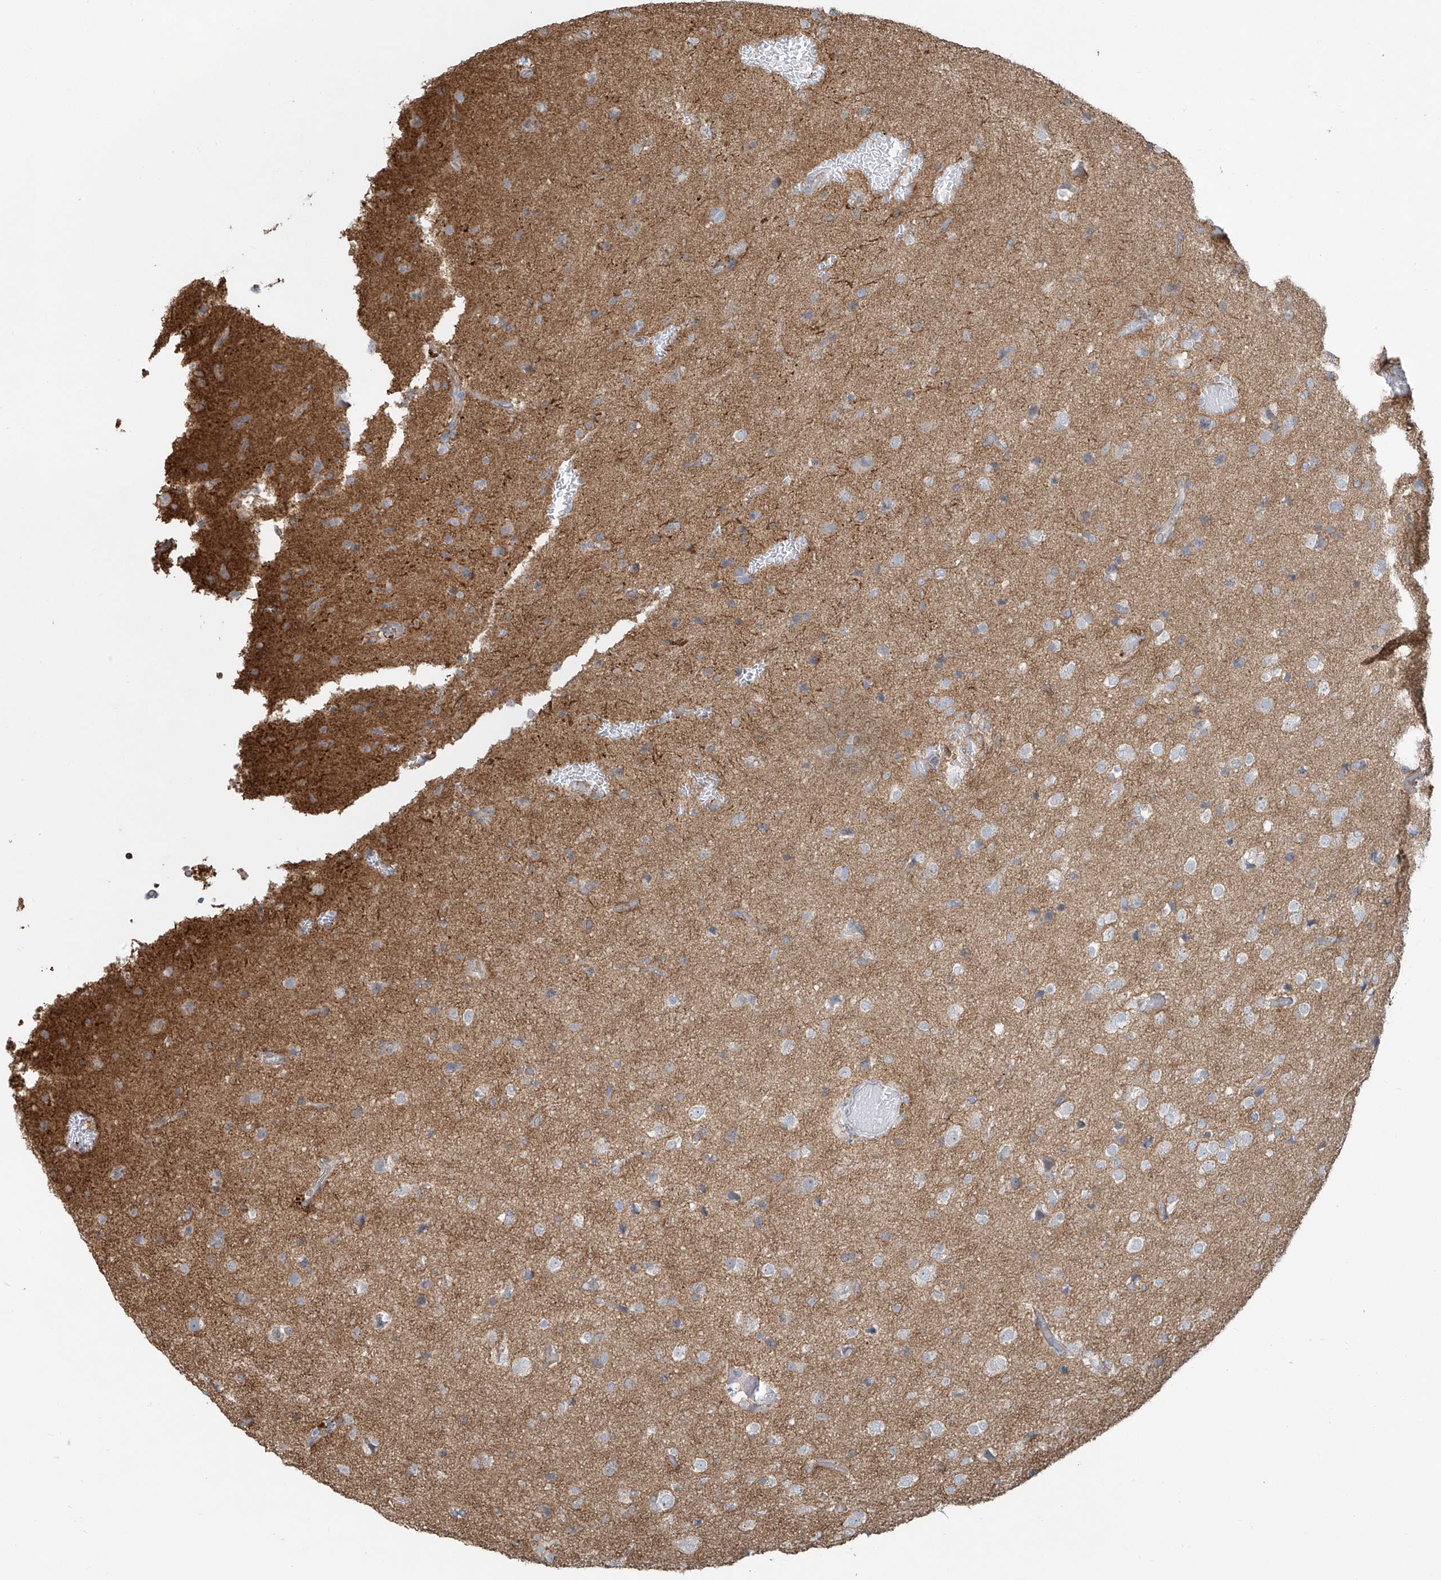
{"staining": {"intensity": "negative", "quantity": "none", "location": "none"}, "tissue": "glioma", "cell_type": "Tumor cells", "image_type": "cancer", "snomed": [{"axis": "morphology", "description": "Glioma, malignant, Low grade"}, {"axis": "topography", "description": "Brain"}], "caption": "Immunohistochemical staining of human malignant glioma (low-grade) shows no significant staining in tumor cells.", "gene": "TUBE1", "patient": {"sex": "male", "age": 65}}